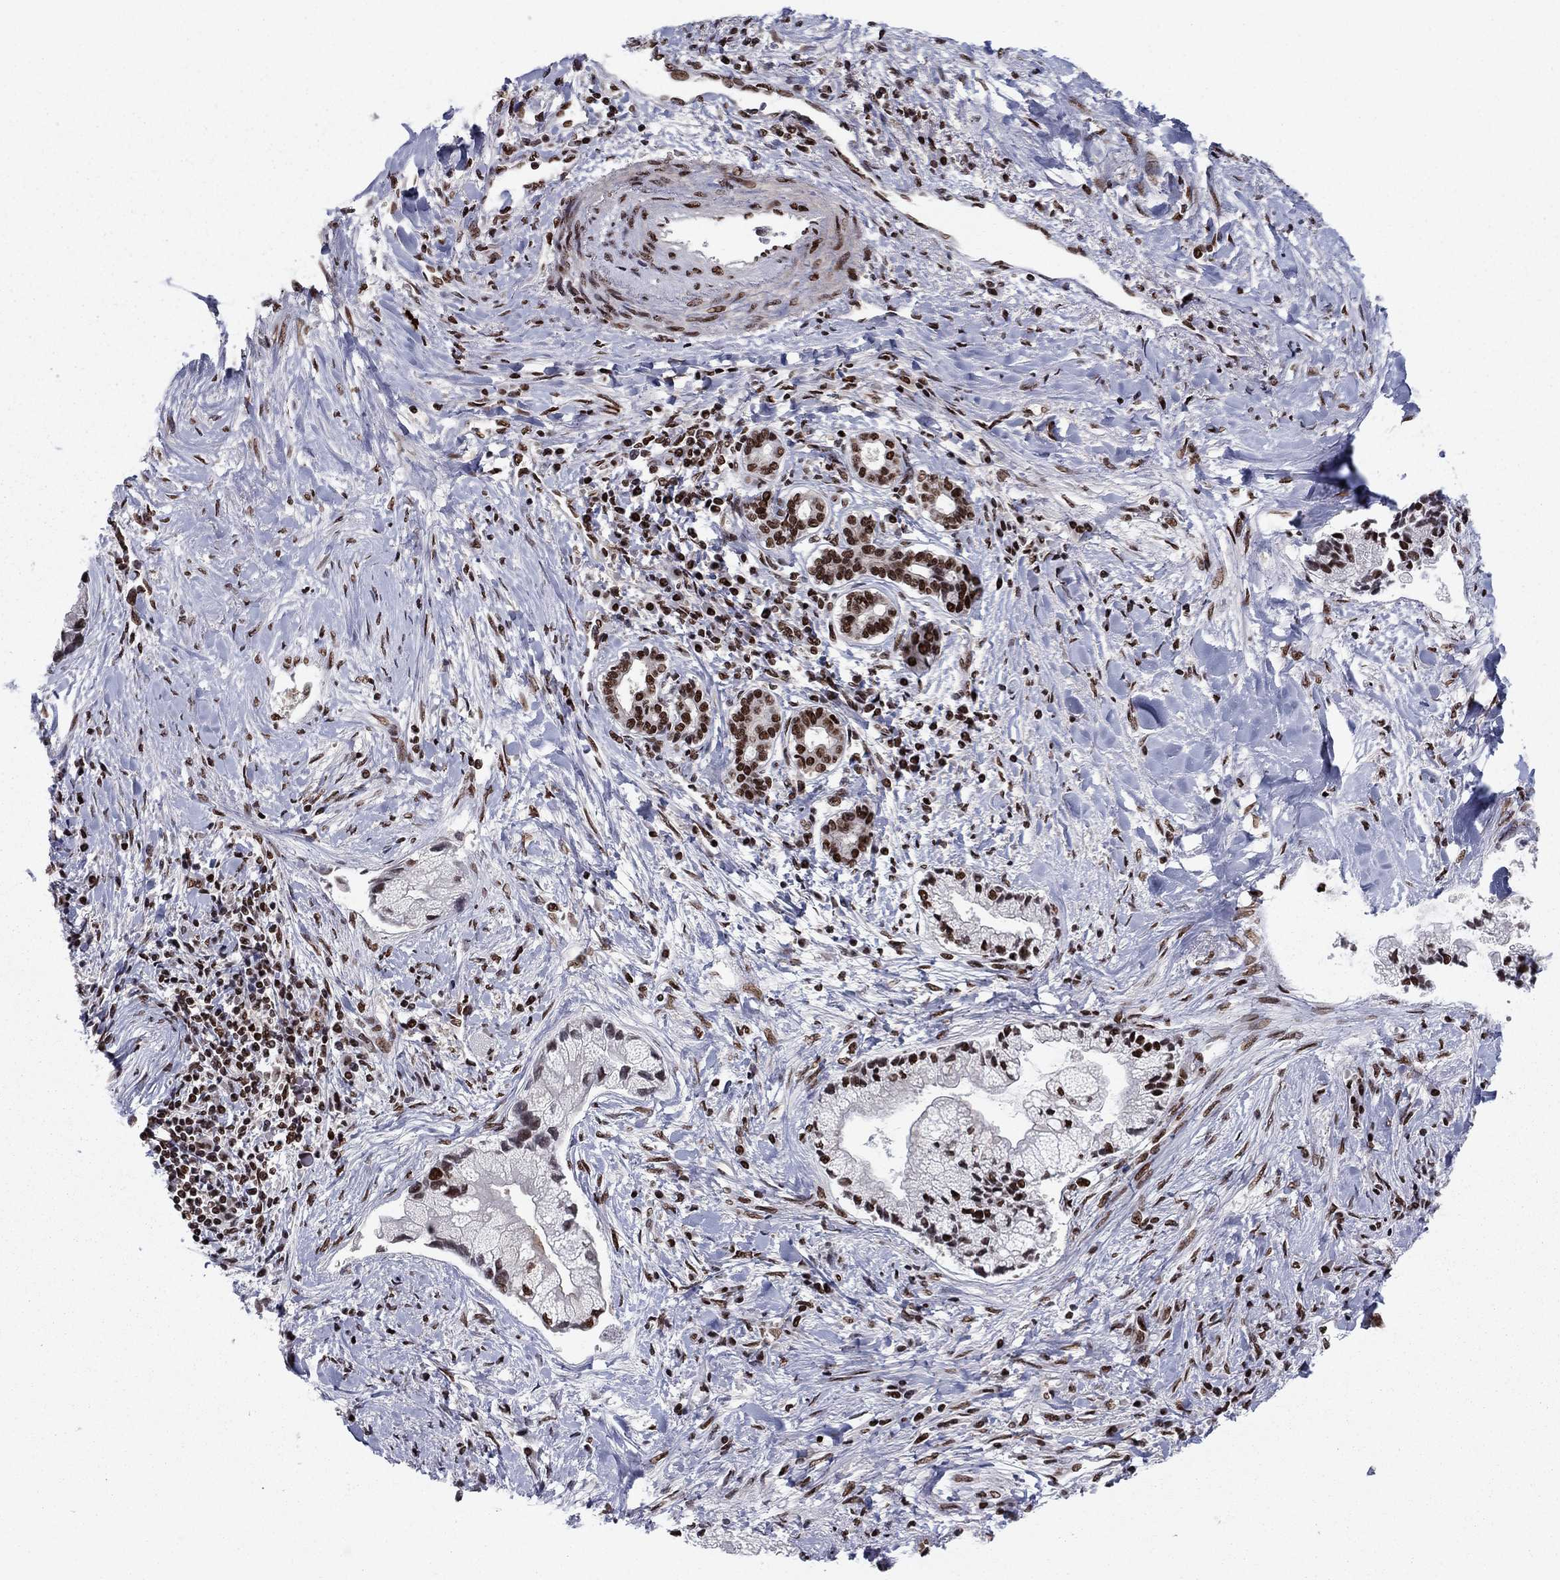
{"staining": {"intensity": "strong", "quantity": ">75%", "location": "nuclear"}, "tissue": "liver cancer", "cell_type": "Tumor cells", "image_type": "cancer", "snomed": [{"axis": "morphology", "description": "Cholangiocarcinoma"}, {"axis": "topography", "description": "Liver"}], "caption": "Strong nuclear protein expression is seen in approximately >75% of tumor cells in liver cholangiocarcinoma.", "gene": "USP54", "patient": {"sex": "male", "age": 50}}